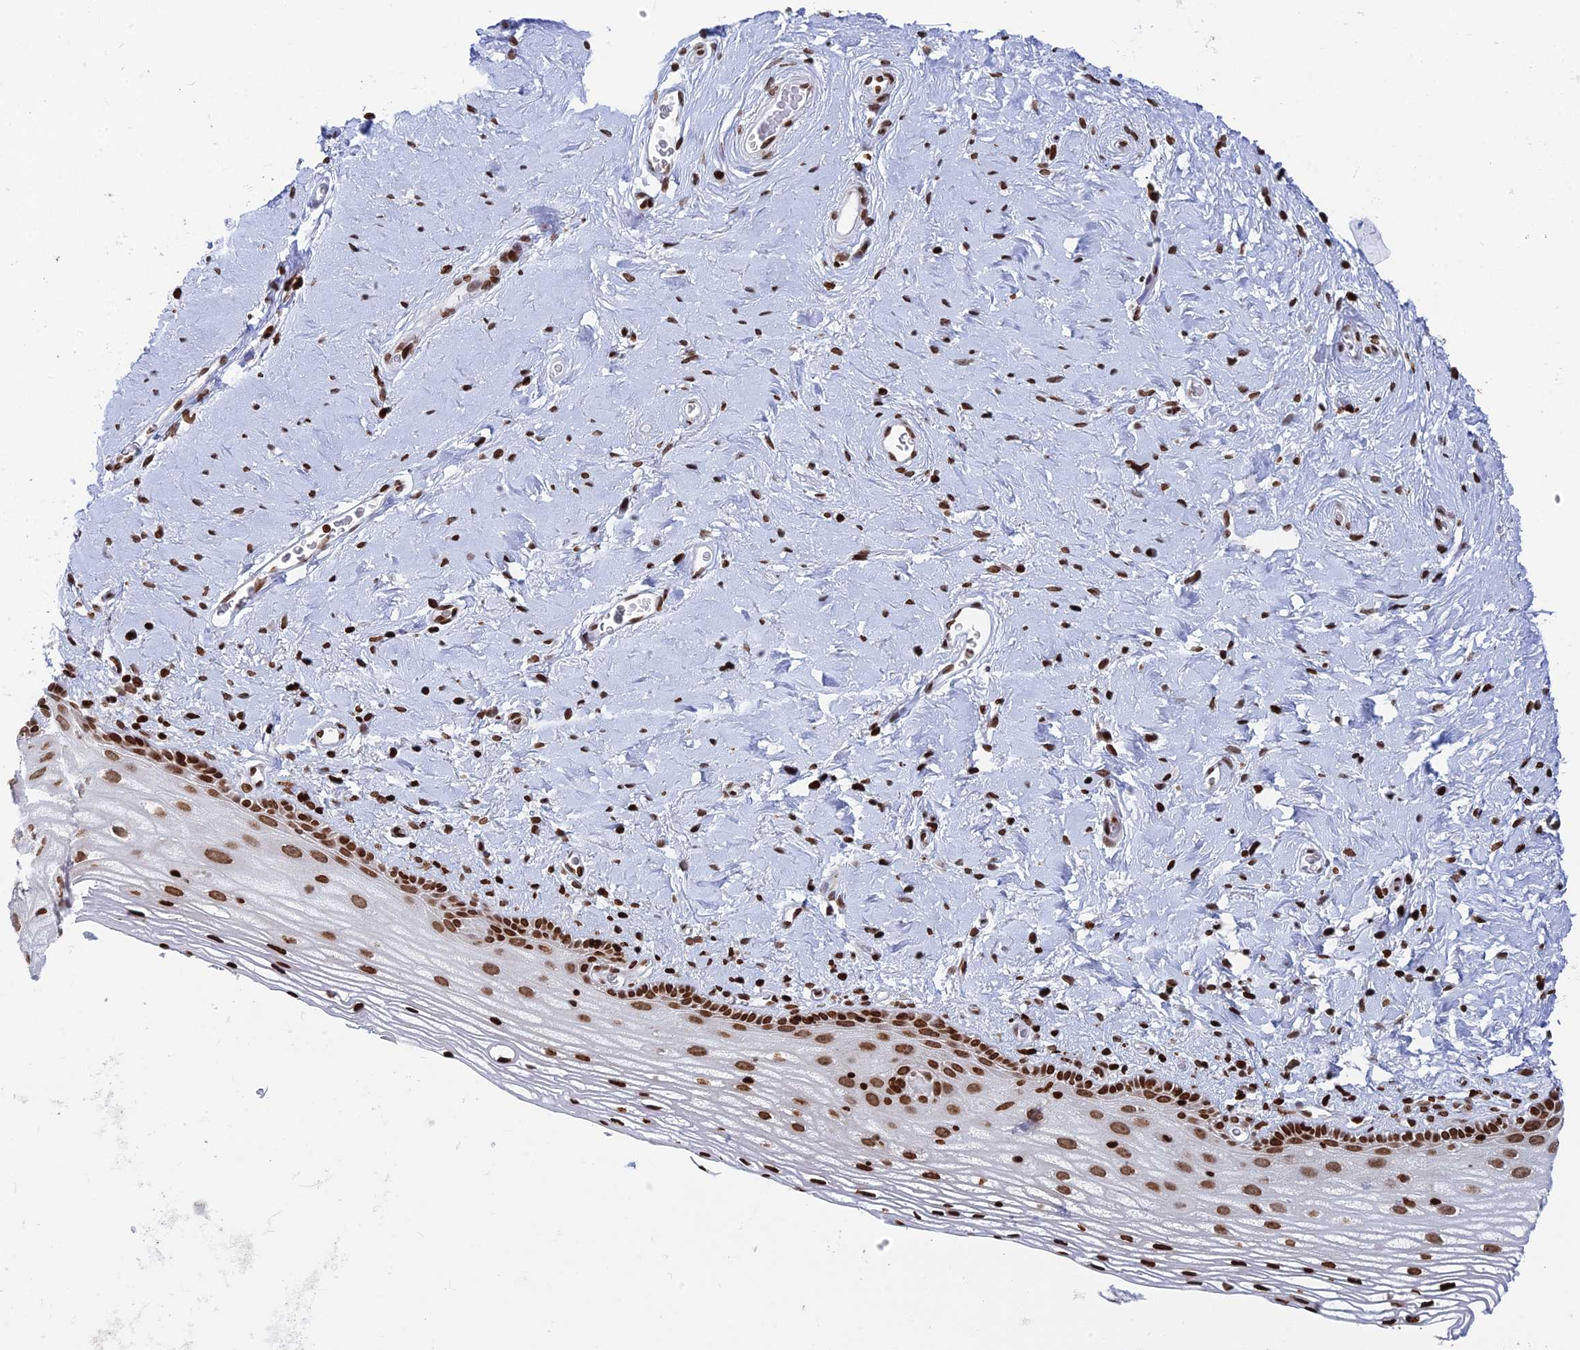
{"staining": {"intensity": "strong", "quantity": ">75%", "location": "nuclear"}, "tissue": "vagina", "cell_type": "Squamous epithelial cells", "image_type": "normal", "snomed": [{"axis": "morphology", "description": "Normal tissue, NOS"}, {"axis": "morphology", "description": "Adenocarcinoma, NOS"}, {"axis": "topography", "description": "Rectum"}, {"axis": "topography", "description": "Vagina"}], "caption": "High-magnification brightfield microscopy of normal vagina stained with DAB (brown) and counterstained with hematoxylin (blue). squamous epithelial cells exhibit strong nuclear staining is appreciated in about>75% of cells.", "gene": "RPAP1", "patient": {"sex": "female", "age": 71}}